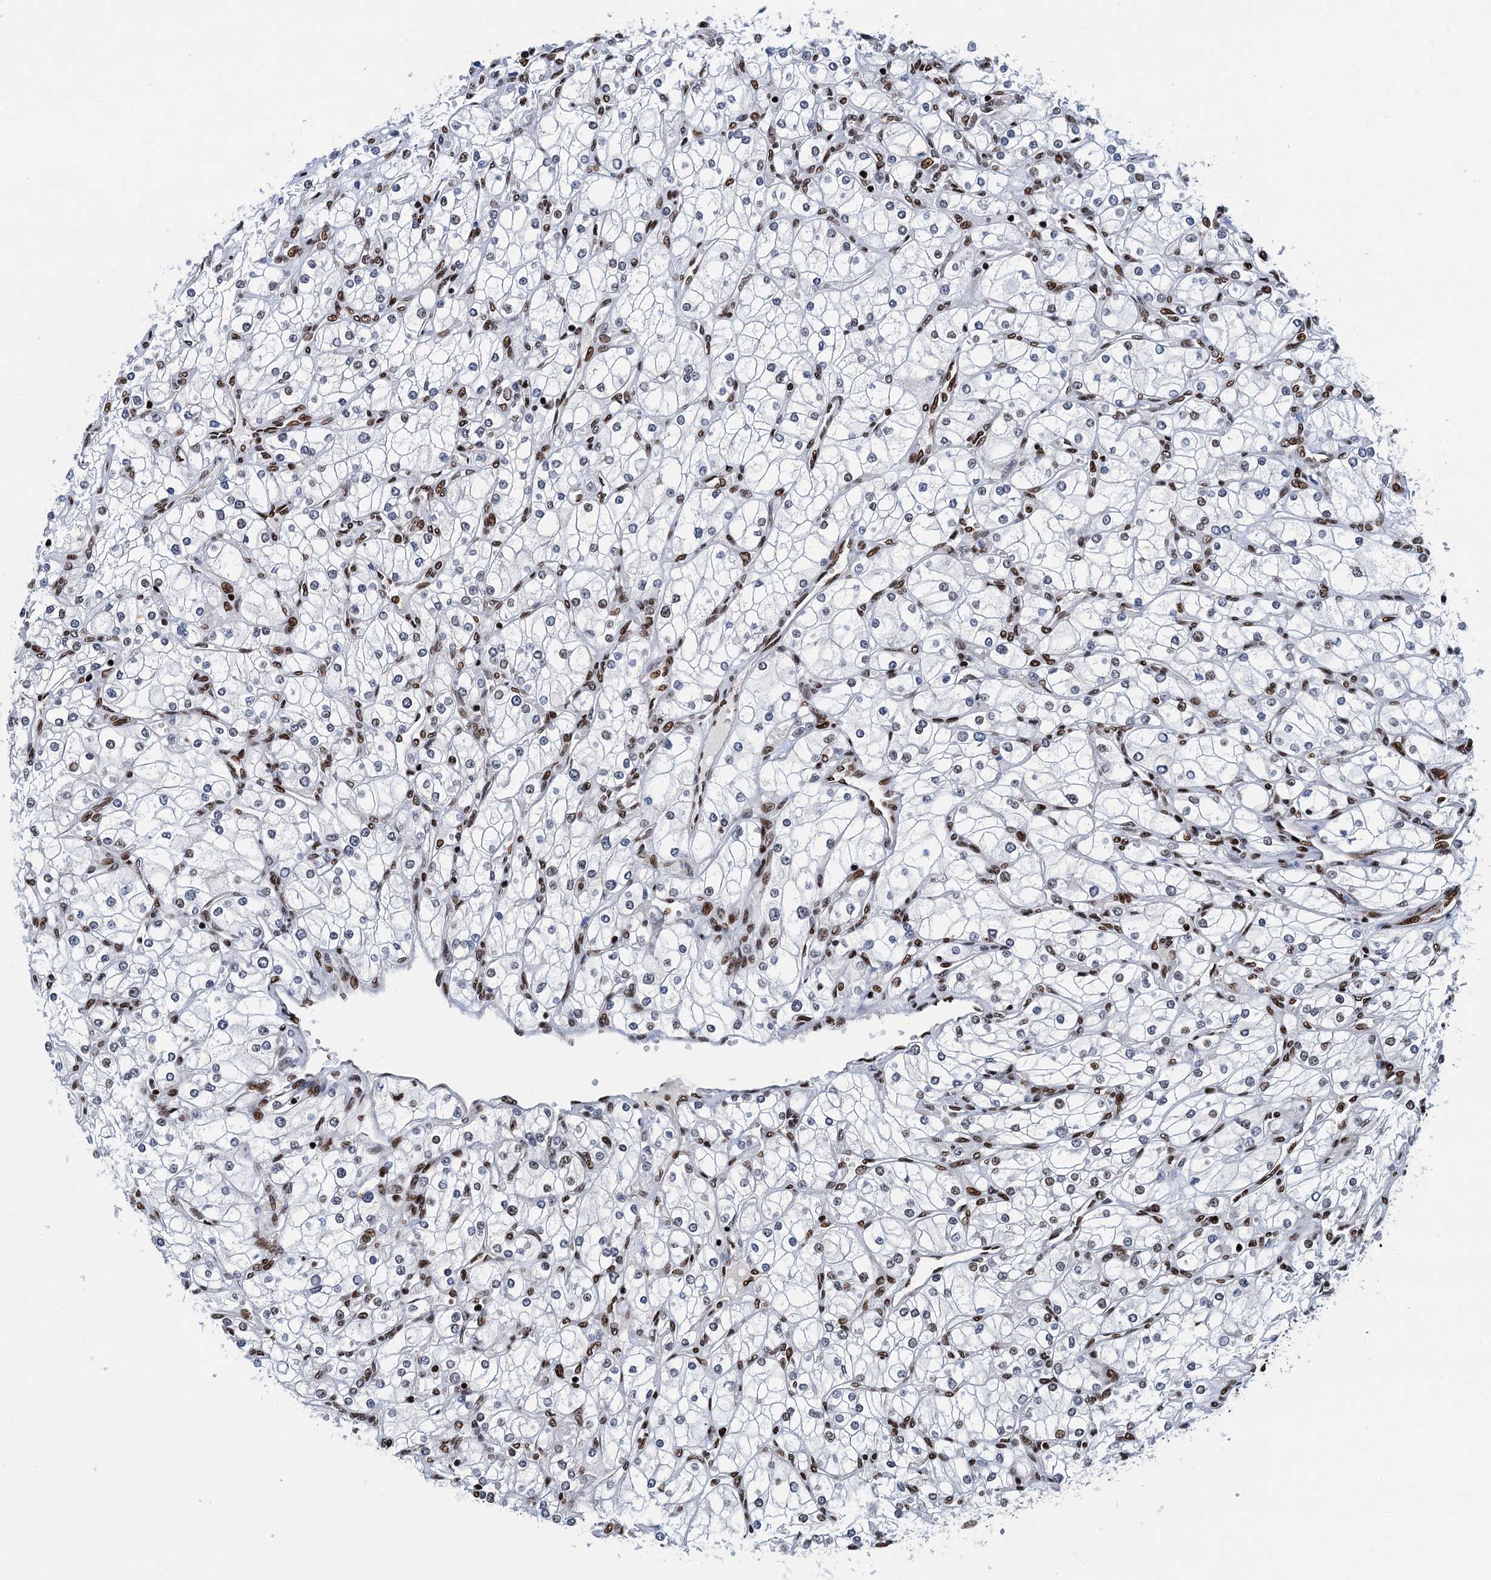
{"staining": {"intensity": "negative", "quantity": "none", "location": "none"}, "tissue": "renal cancer", "cell_type": "Tumor cells", "image_type": "cancer", "snomed": [{"axis": "morphology", "description": "Adenocarcinoma, NOS"}, {"axis": "topography", "description": "Kidney"}], "caption": "An IHC micrograph of adenocarcinoma (renal) is shown. There is no staining in tumor cells of adenocarcinoma (renal). Brightfield microscopy of IHC stained with DAB (3,3'-diaminobenzidine) (brown) and hematoxylin (blue), captured at high magnification.", "gene": "PPP4R1", "patient": {"sex": "male", "age": 80}}